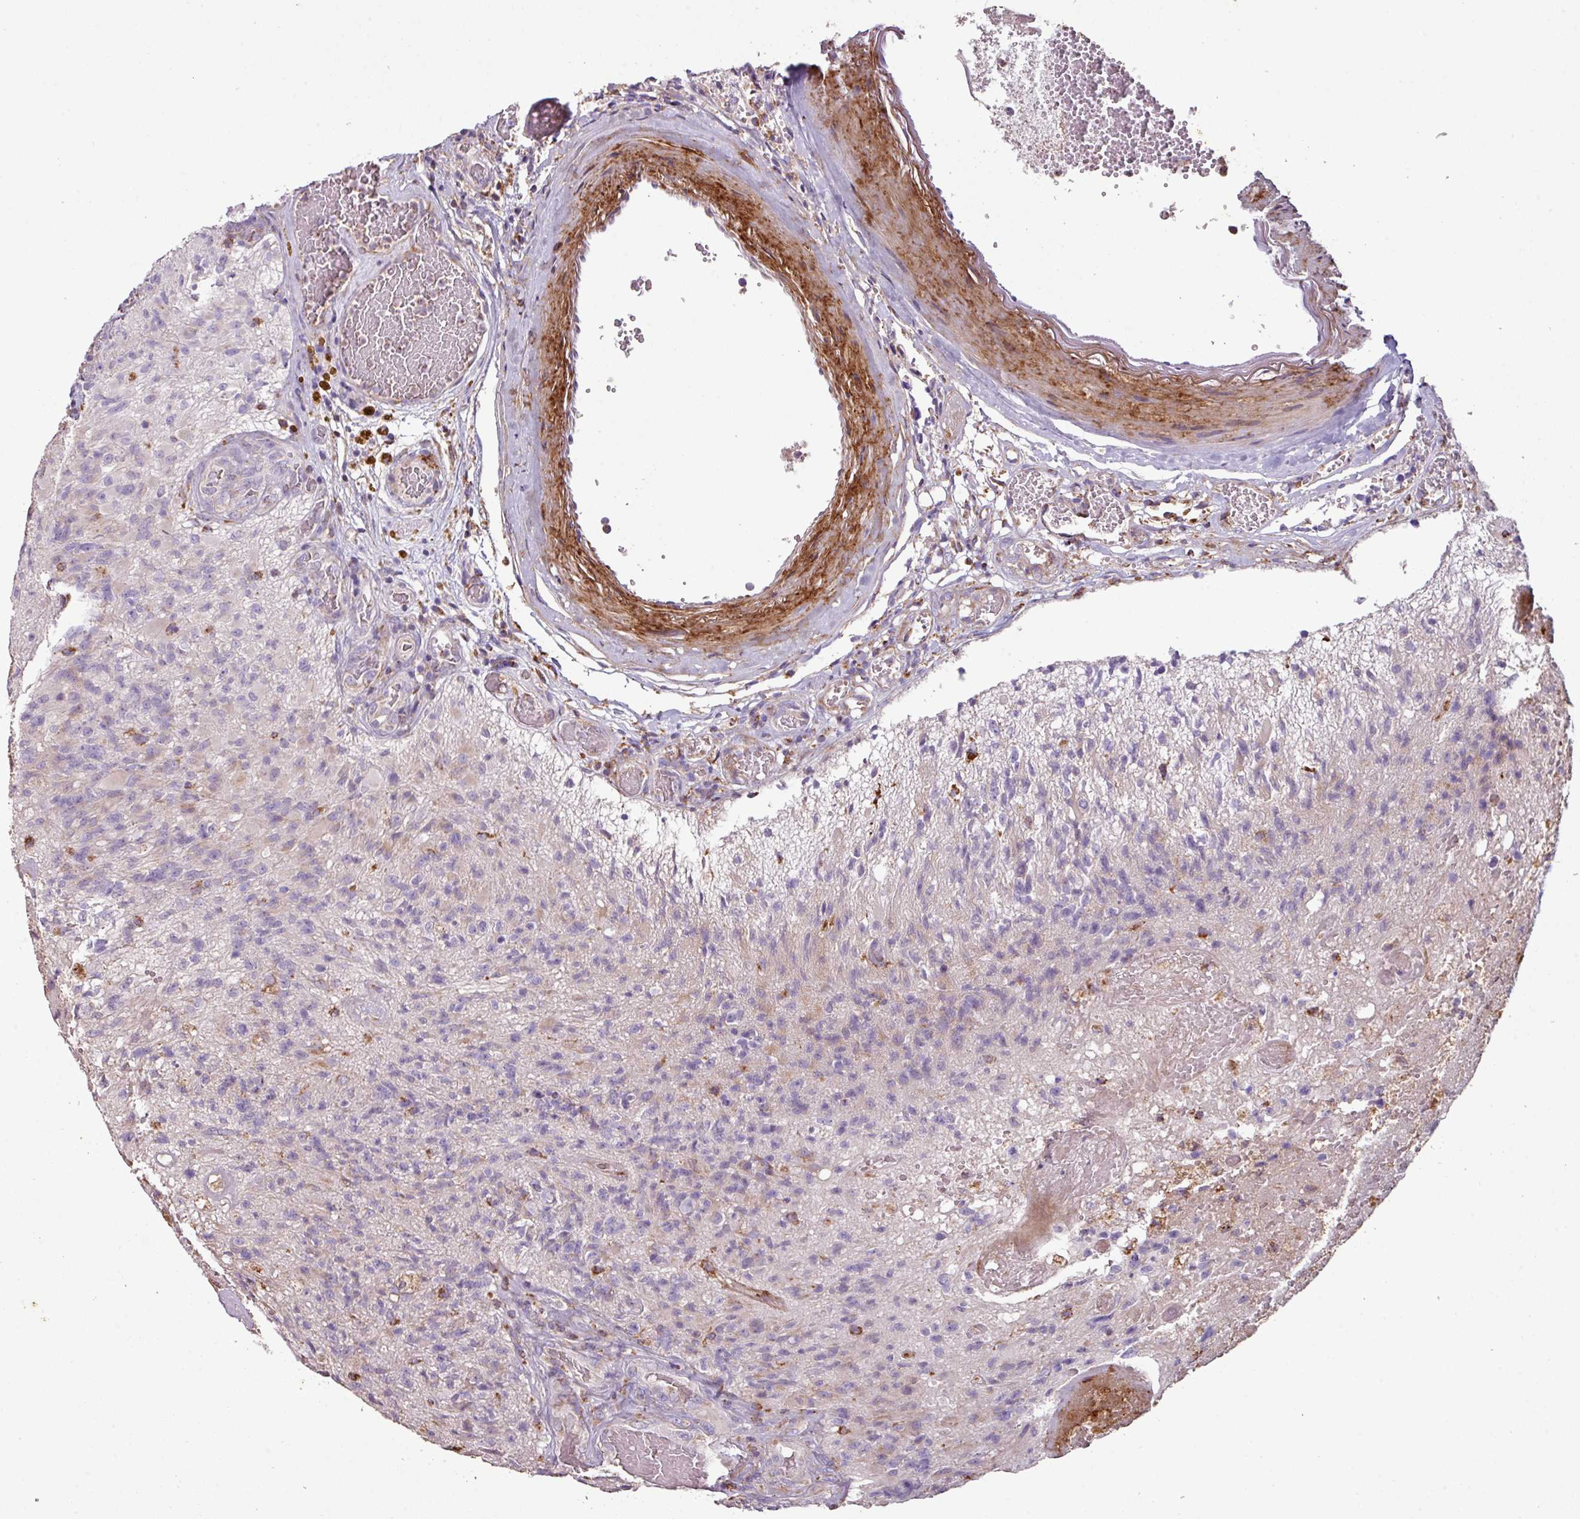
{"staining": {"intensity": "negative", "quantity": "none", "location": "none"}, "tissue": "glioma", "cell_type": "Tumor cells", "image_type": "cancer", "snomed": [{"axis": "morphology", "description": "Glioma, malignant, High grade"}, {"axis": "topography", "description": "Brain"}], "caption": "The immunohistochemistry (IHC) histopathology image has no significant staining in tumor cells of glioma tissue. The staining is performed using DAB (3,3'-diaminobenzidine) brown chromogen with nuclei counter-stained in using hematoxylin.", "gene": "SQOR", "patient": {"sex": "male", "age": 76}}